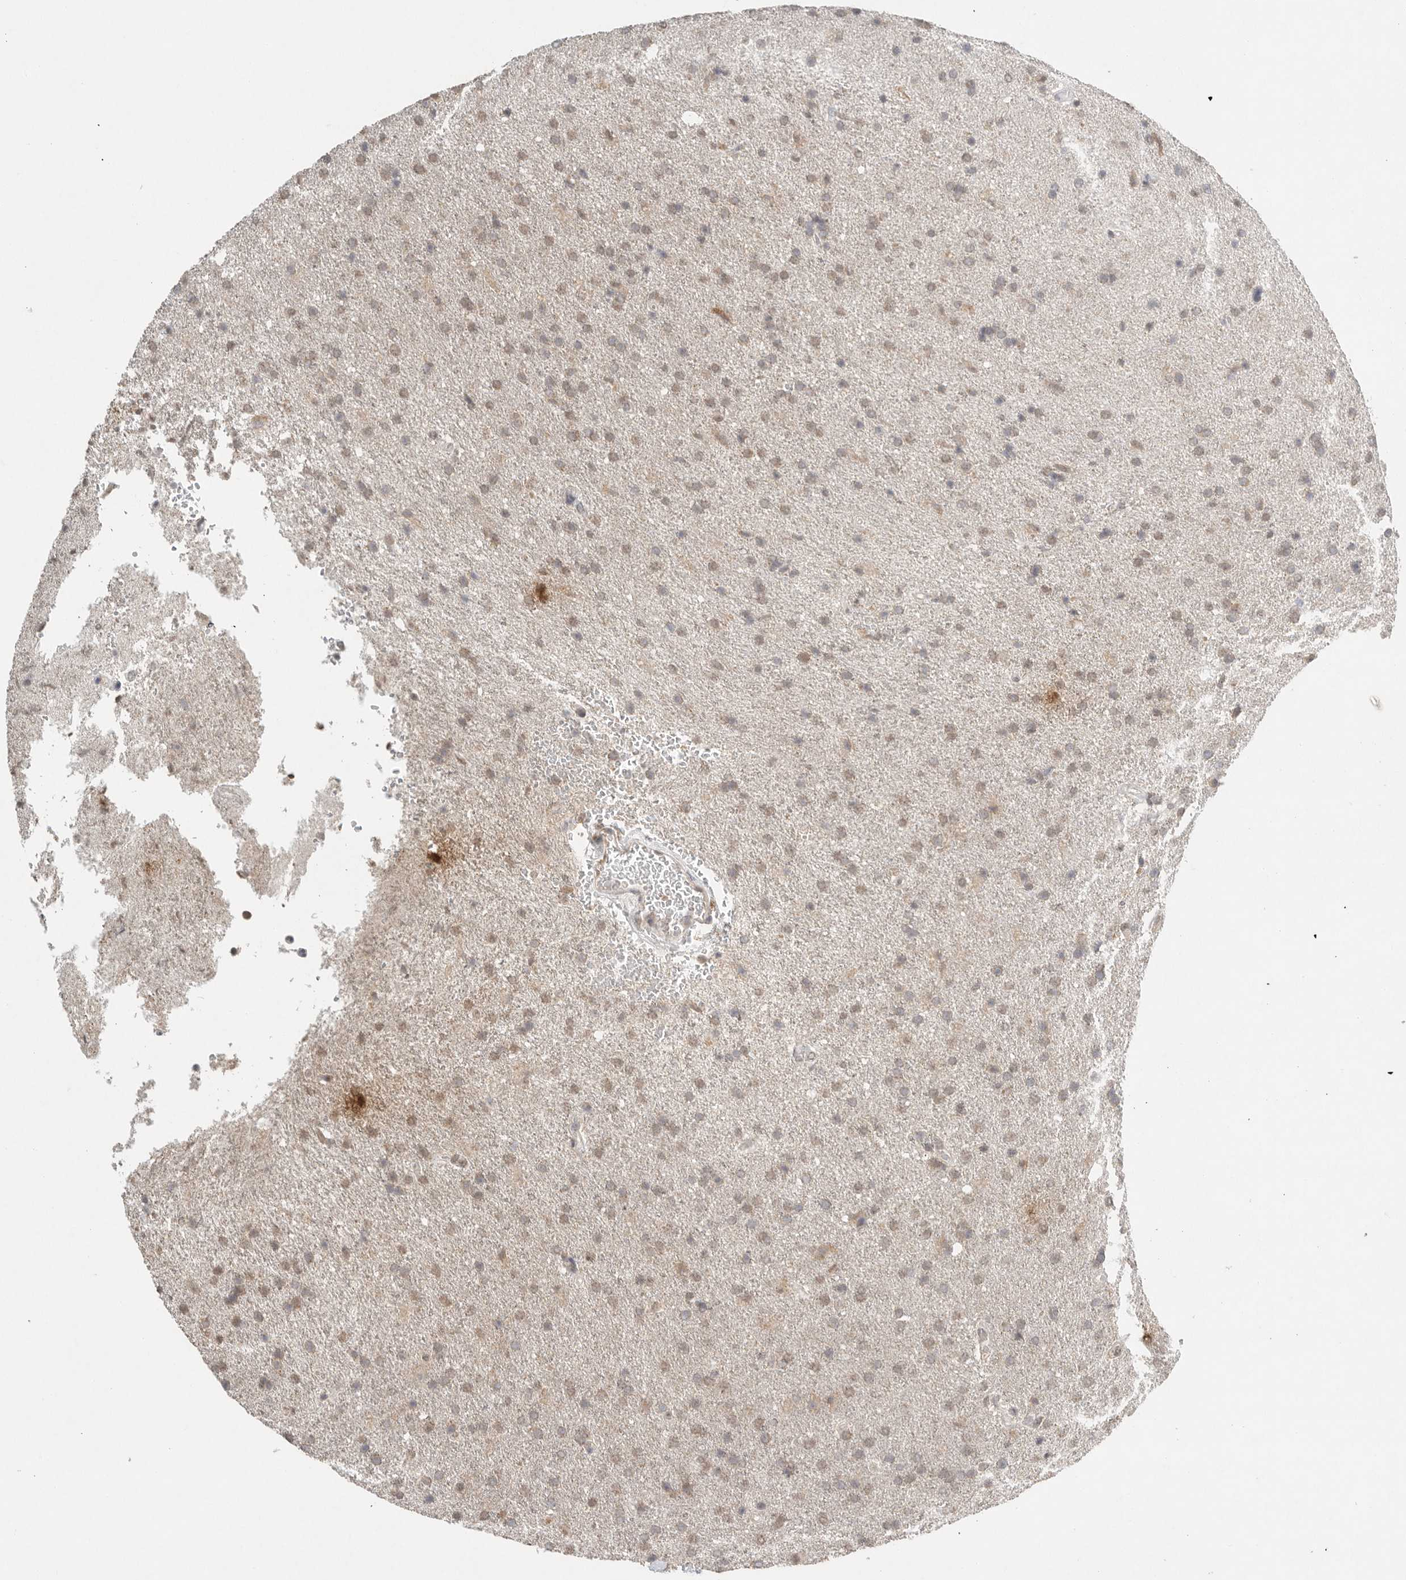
{"staining": {"intensity": "weak", "quantity": "25%-75%", "location": "cytoplasmic/membranous,nuclear"}, "tissue": "glioma", "cell_type": "Tumor cells", "image_type": "cancer", "snomed": [{"axis": "morphology", "description": "Glioma, malignant, High grade"}, {"axis": "topography", "description": "Brain"}], "caption": "Immunohistochemistry histopathology image of neoplastic tissue: human malignant glioma (high-grade) stained using IHC shows low levels of weak protein expression localized specifically in the cytoplasmic/membranous and nuclear of tumor cells, appearing as a cytoplasmic/membranous and nuclear brown color.", "gene": "KLK5", "patient": {"sex": "male", "age": 72}}